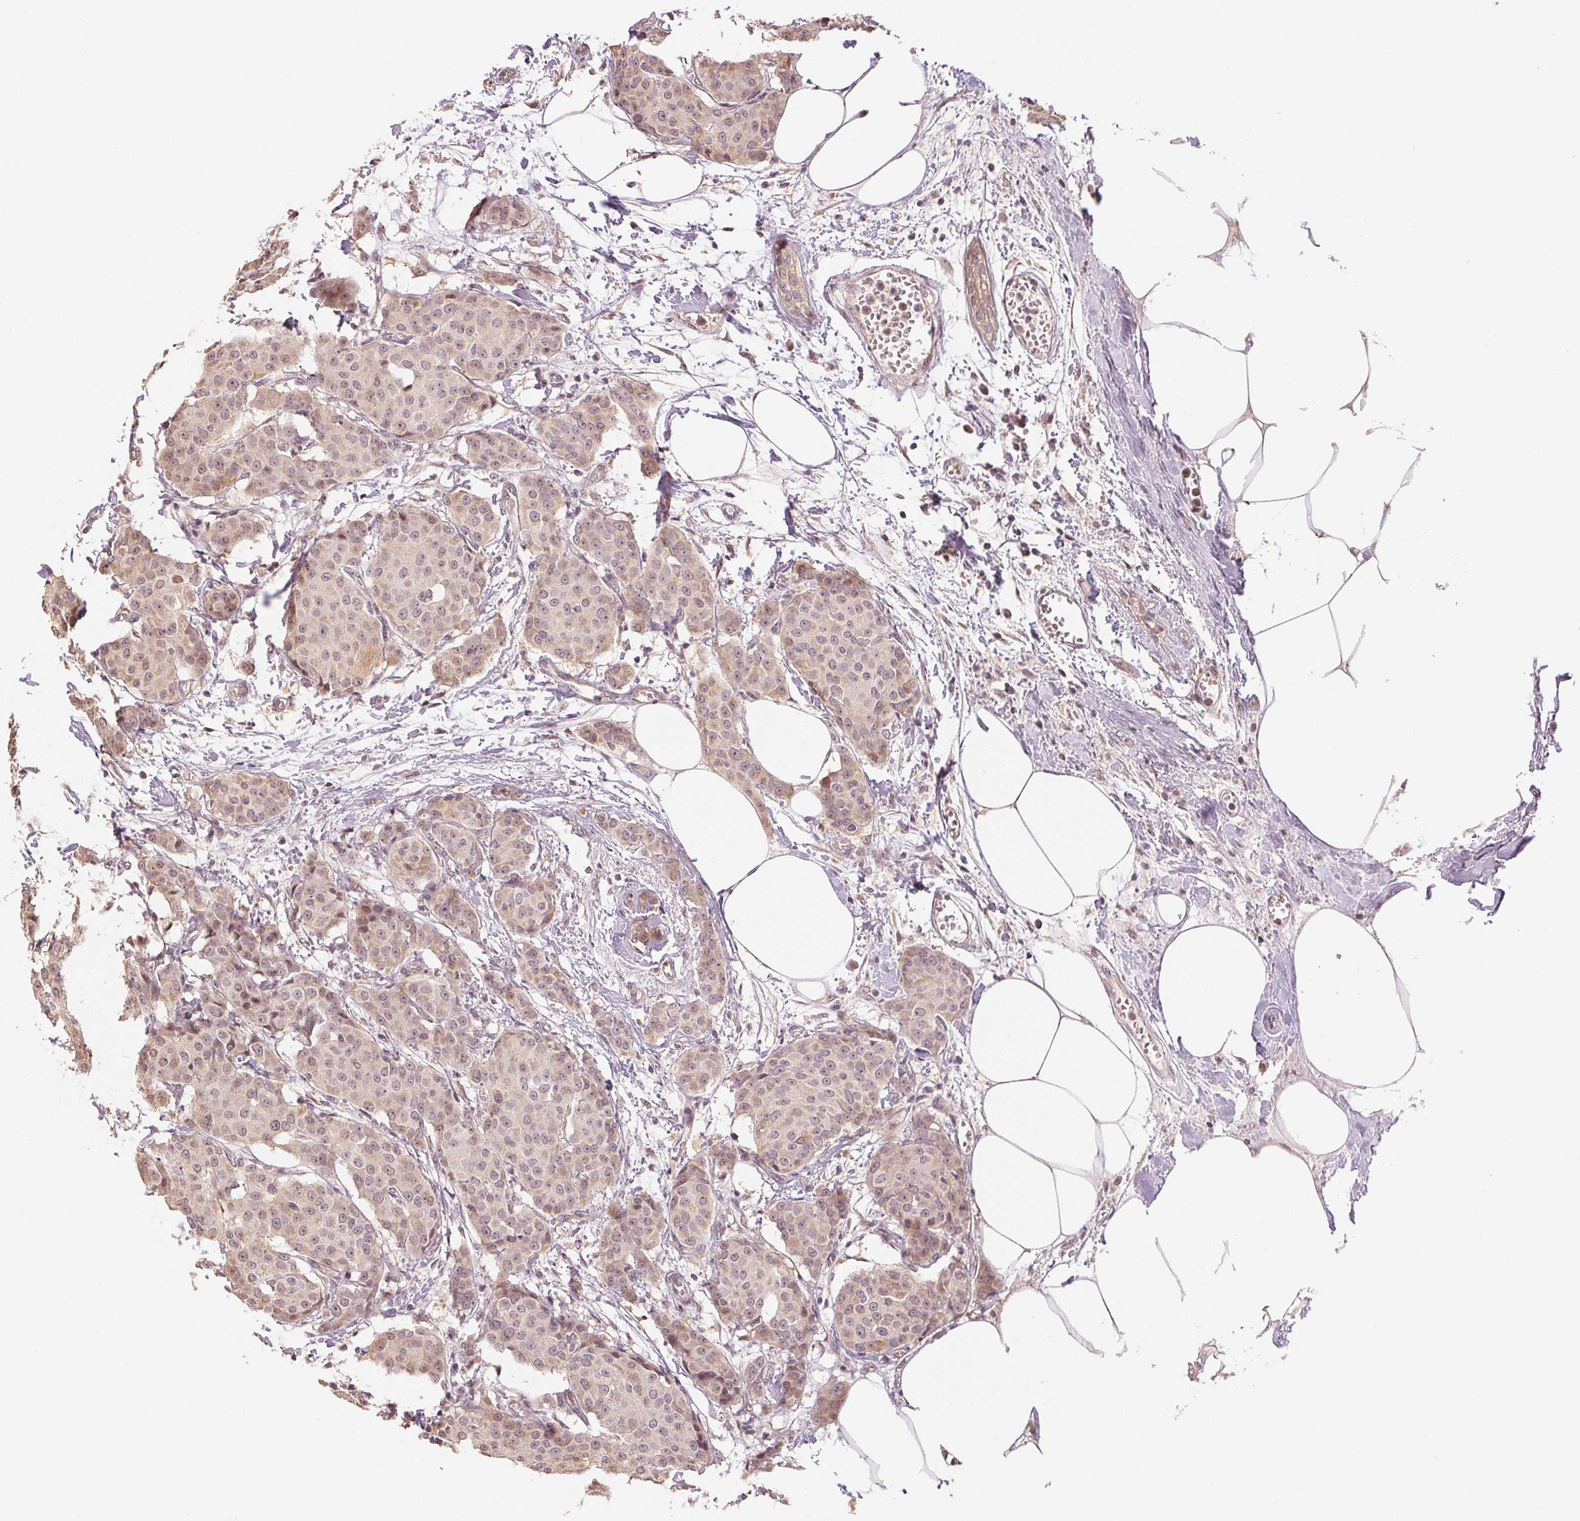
{"staining": {"intensity": "weak", "quantity": "<25%", "location": "nuclear"}, "tissue": "breast cancer", "cell_type": "Tumor cells", "image_type": "cancer", "snomed": [{"axis": "morphology", "description": "Duct carcinoma"}, {"axis": "topography", "description": "Breast"}], "caption": "Immunohistochemistry image of neoplastic tissue: human breast intraductal carcinoma stained with DAB exhibits no significant protein expression in tumor cells.", "gene": "PLCB1", "patient": {"sex": "female", "age": 91}}